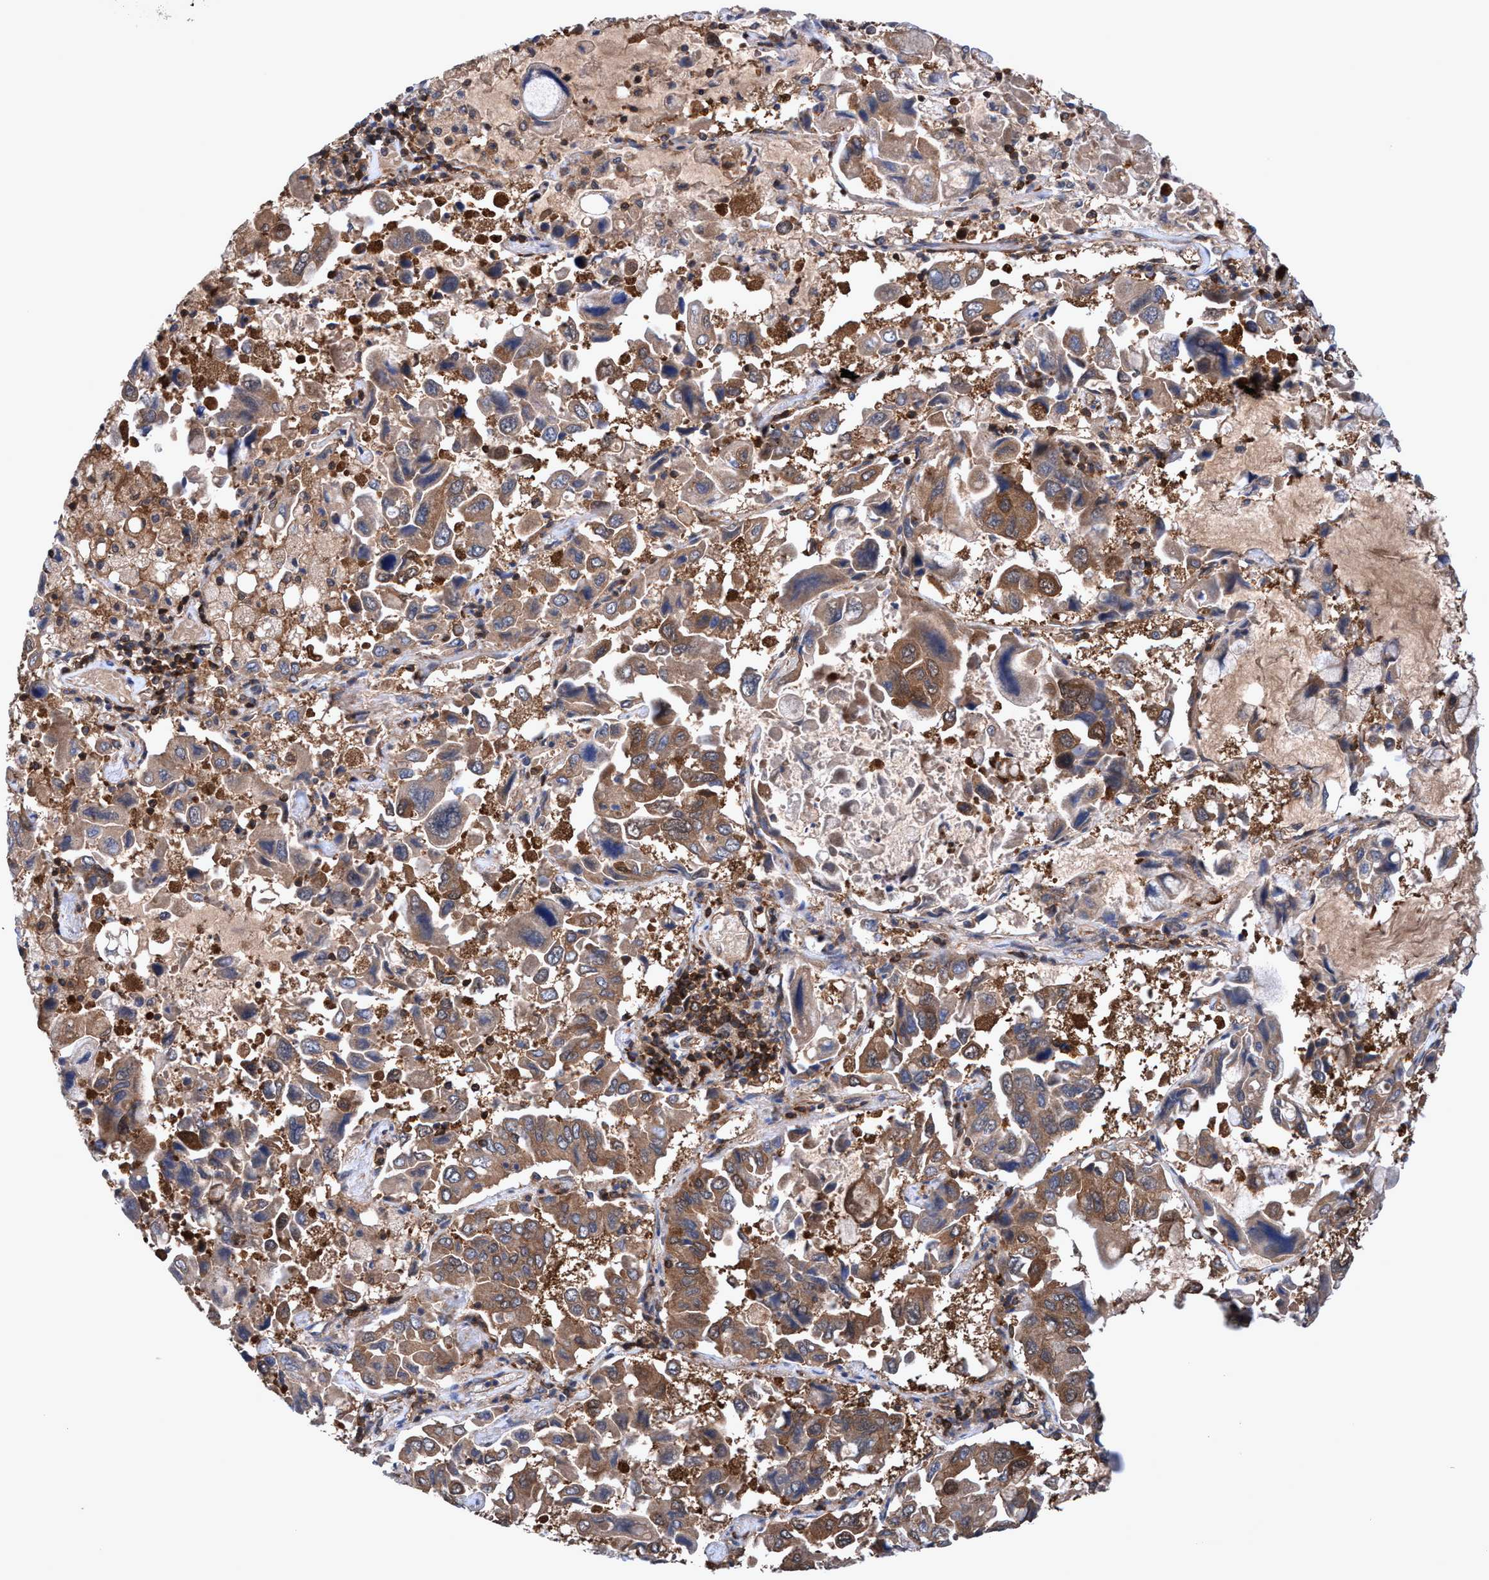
{"staining": {"intensity": "moderate", "quantity": ">75%", "location": "cytoplasmic/membranous"}, "tissue": "lung cancer", "cell_type": "Tumor cells", "image_type": "cancer", "snomed": [{"axis": "morphology", "description": "Adenocarcinoma, NOS"}, {"axis": "topography", "description": "Lung"}], "caption": "High-magnification brightfield microscopy of adenocarcinoma (lung) stained with DAB (3,3'-diaminobenzidine) (brown) and counterstained with hematoxylin (blue). tumor cells exhibit moderate cytoplasmic/membranous expression is identified in approximately>75% of cells. (Stains: DAB (3,3'-diaminobenzidine) in brown, nuclei in blue, Microscopy: brightfield microscopy at high magnification).", "gene": "GLOD4", "patient": {"sex": "male", "age": 64}}